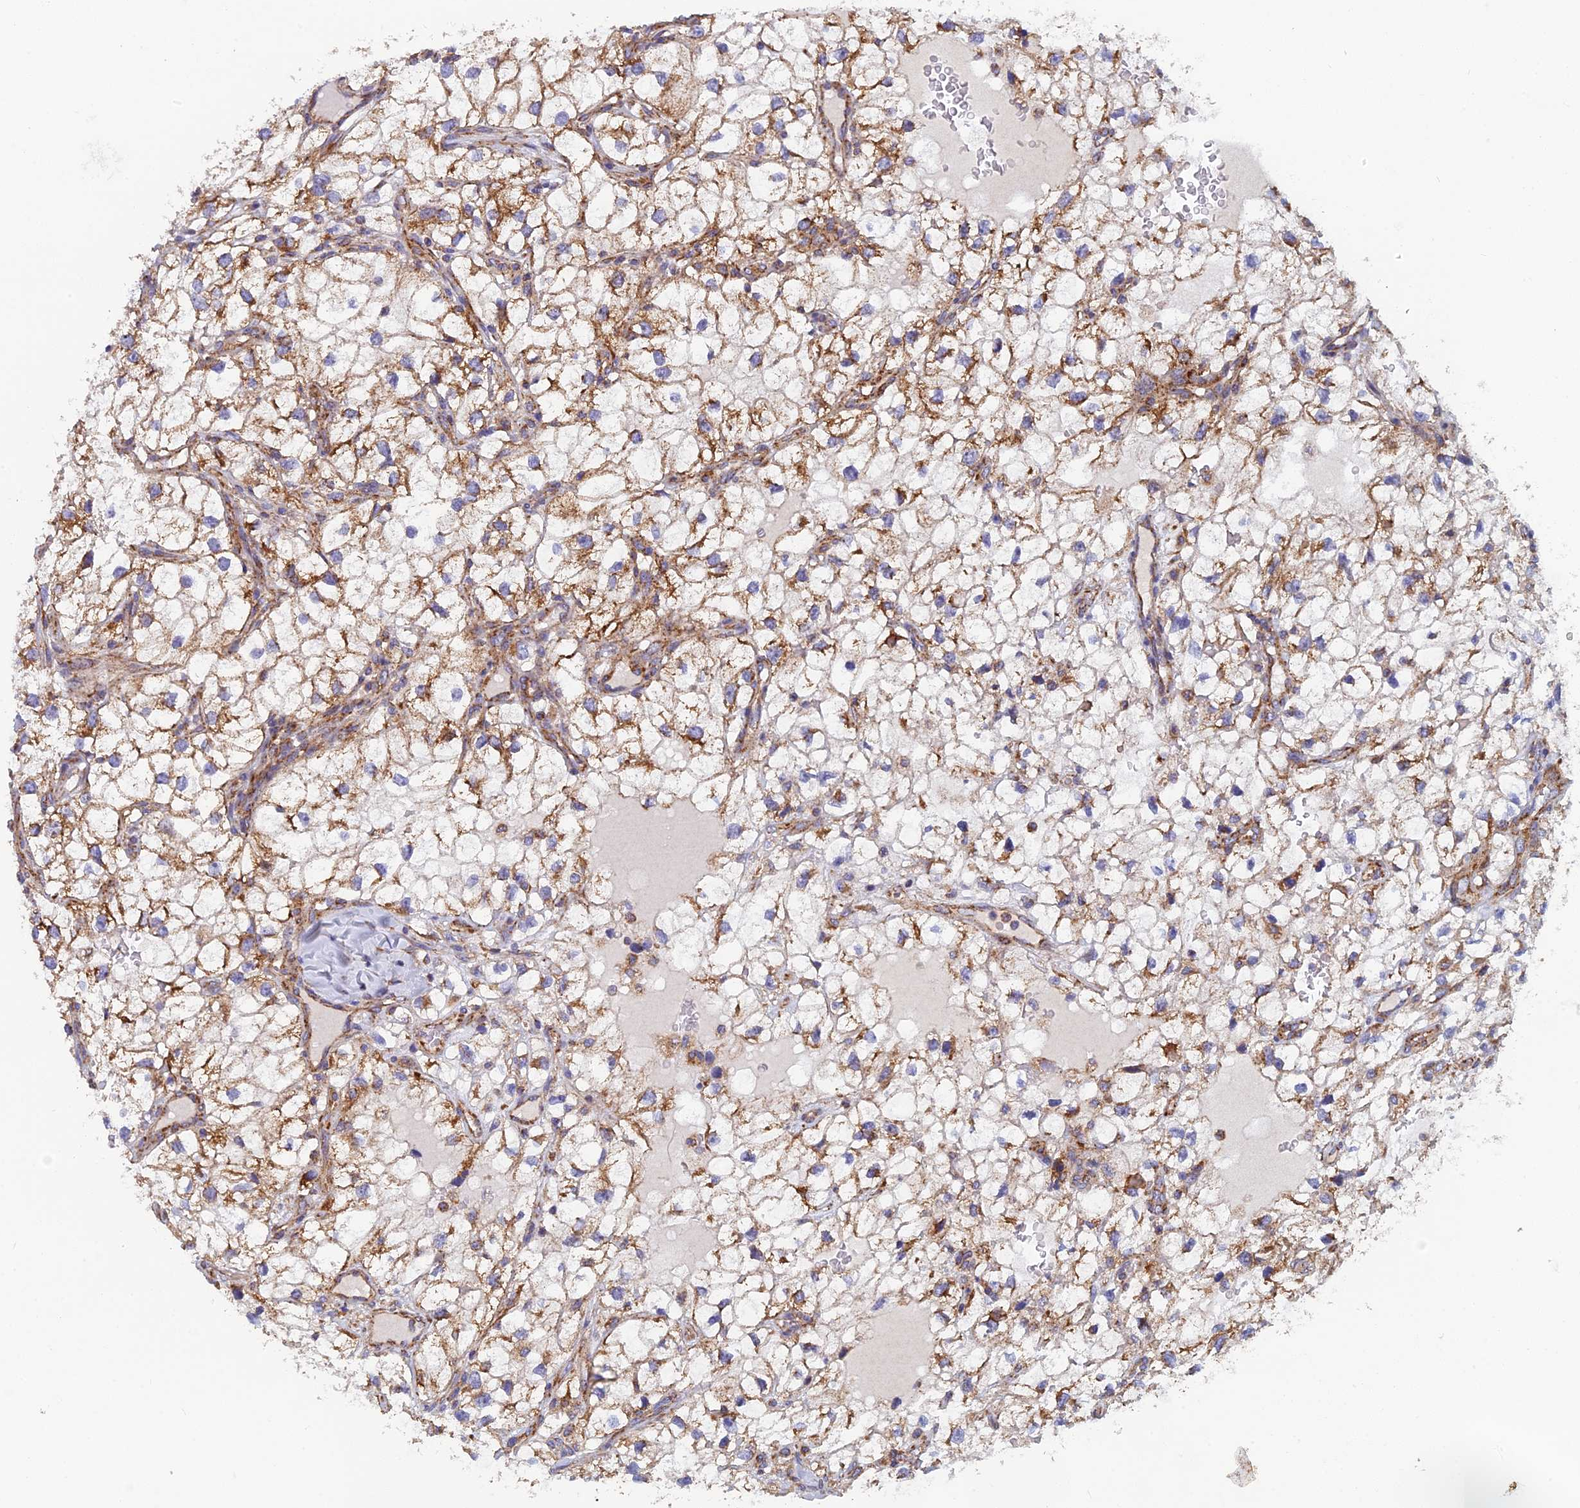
{"staining": {"intensity": "weak", "quantity": ">75%", "location": "cytoplasmic/membranous"}, "tissue": "renal cancer", "cell_type": "Tumor cells", "image_type": "cancer", "snomed": [{"axis": "morphology", "description": "Adenocarcinoma, NOS"}, {"axis": "topography", "description": "Kidney"}], "caption": "Immunohistochemical staining of renal adenocarcinoma displays low levels of weak cytoplasmic/membranous staining in approximately >75% of tumor cells.", "gene": "MRPS9", "patient": {"sex": "male", "age": 59}}